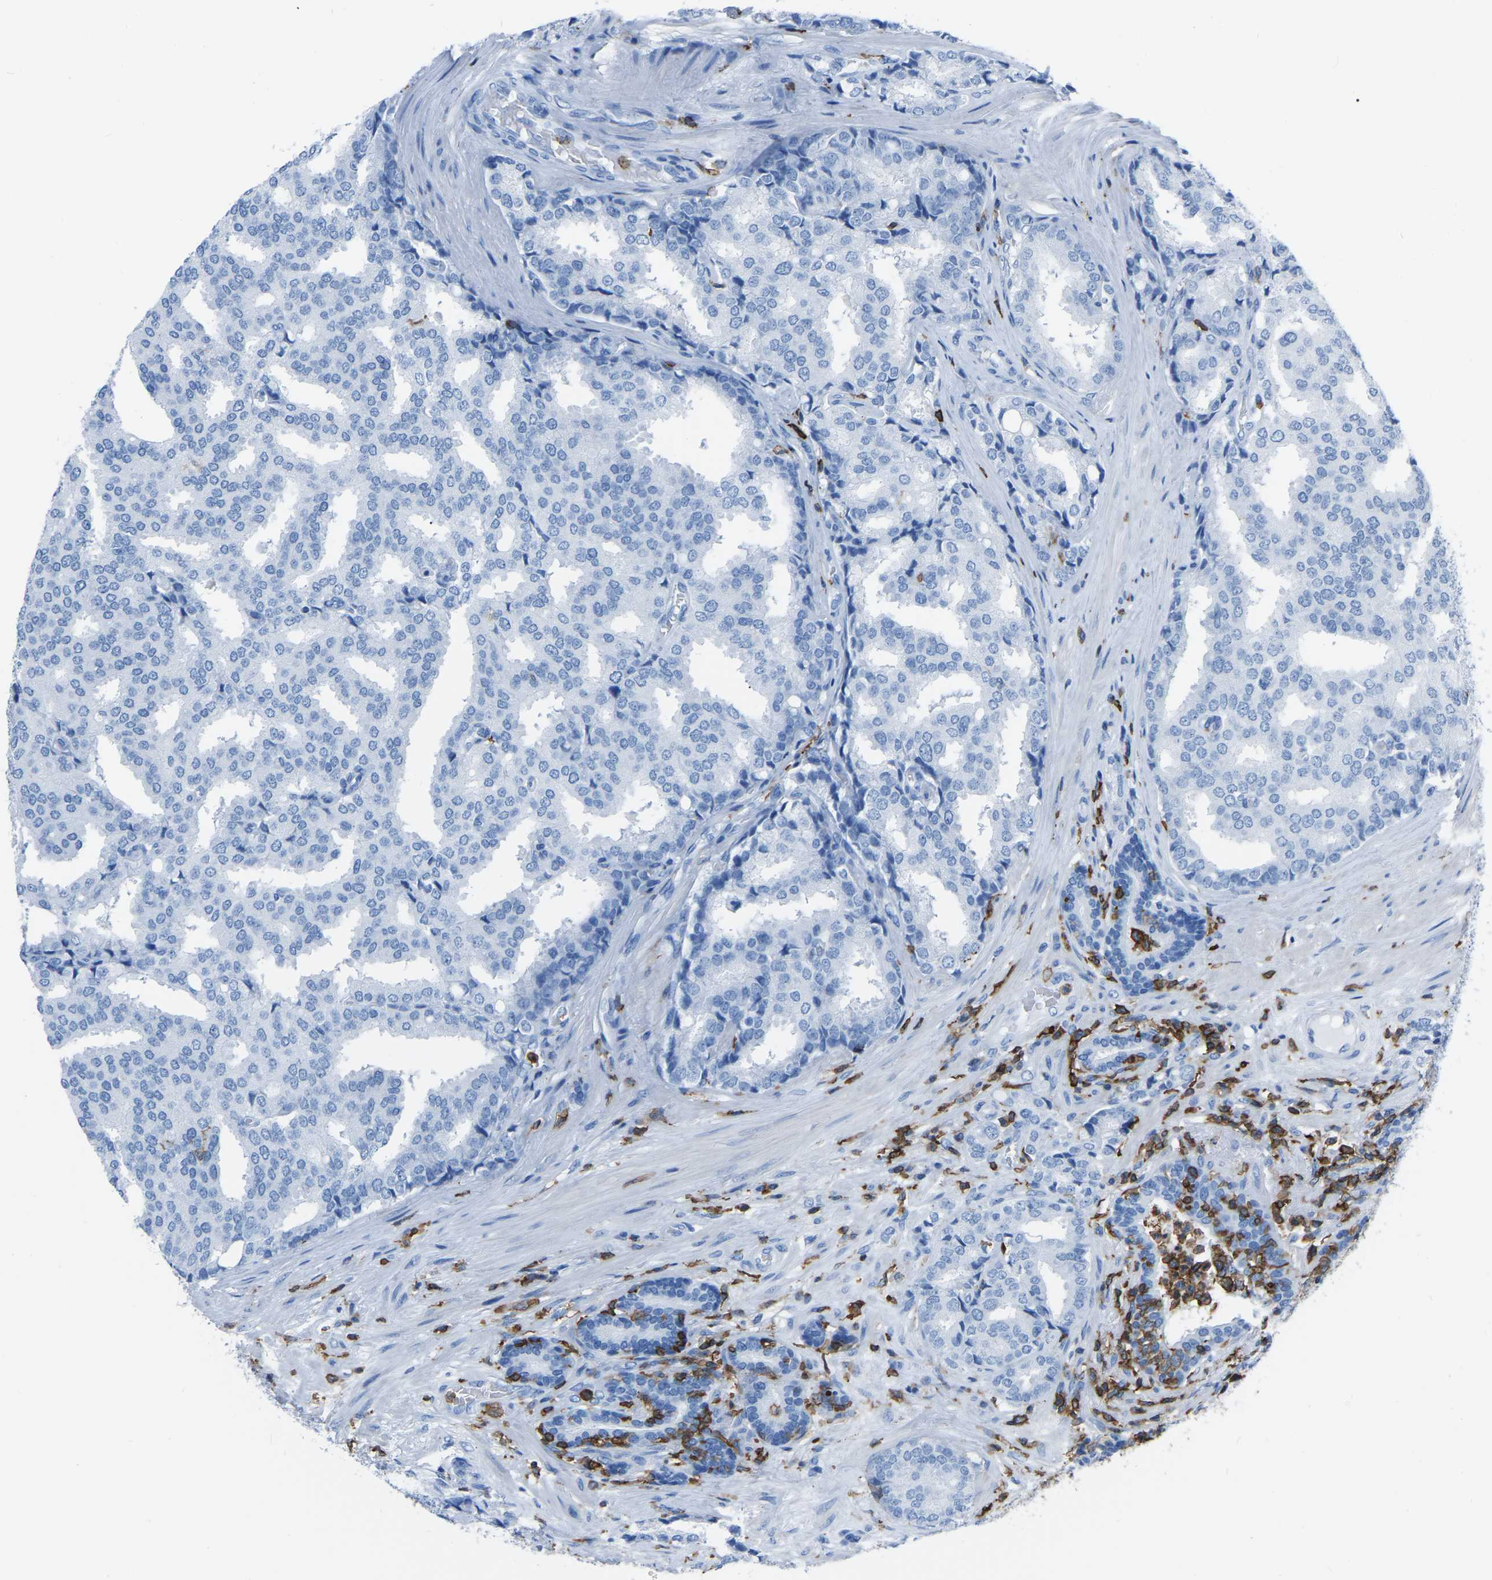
{"staining": {"intensity": "negative", "quantity": "none", "location": "none"}, "tissue": "prostate cancer", "cell_type": "Tumor cells", "image_type": "cancer", "snomed": [{"axis": "morphology", "description": "Adenocarcinoma, High grade"}, {"axis": "topography", "description": "Prostate"}], "caption": "High magnification brightfield microscopy of prostate cancer stained with DAB (3,3'-diaminobenzidine) (brown) and counterstained with hematoxylin (blue): tumor cells show no significant staining.", "gene": "LSP1", "patient": {"sex": "male", "age": 50}}